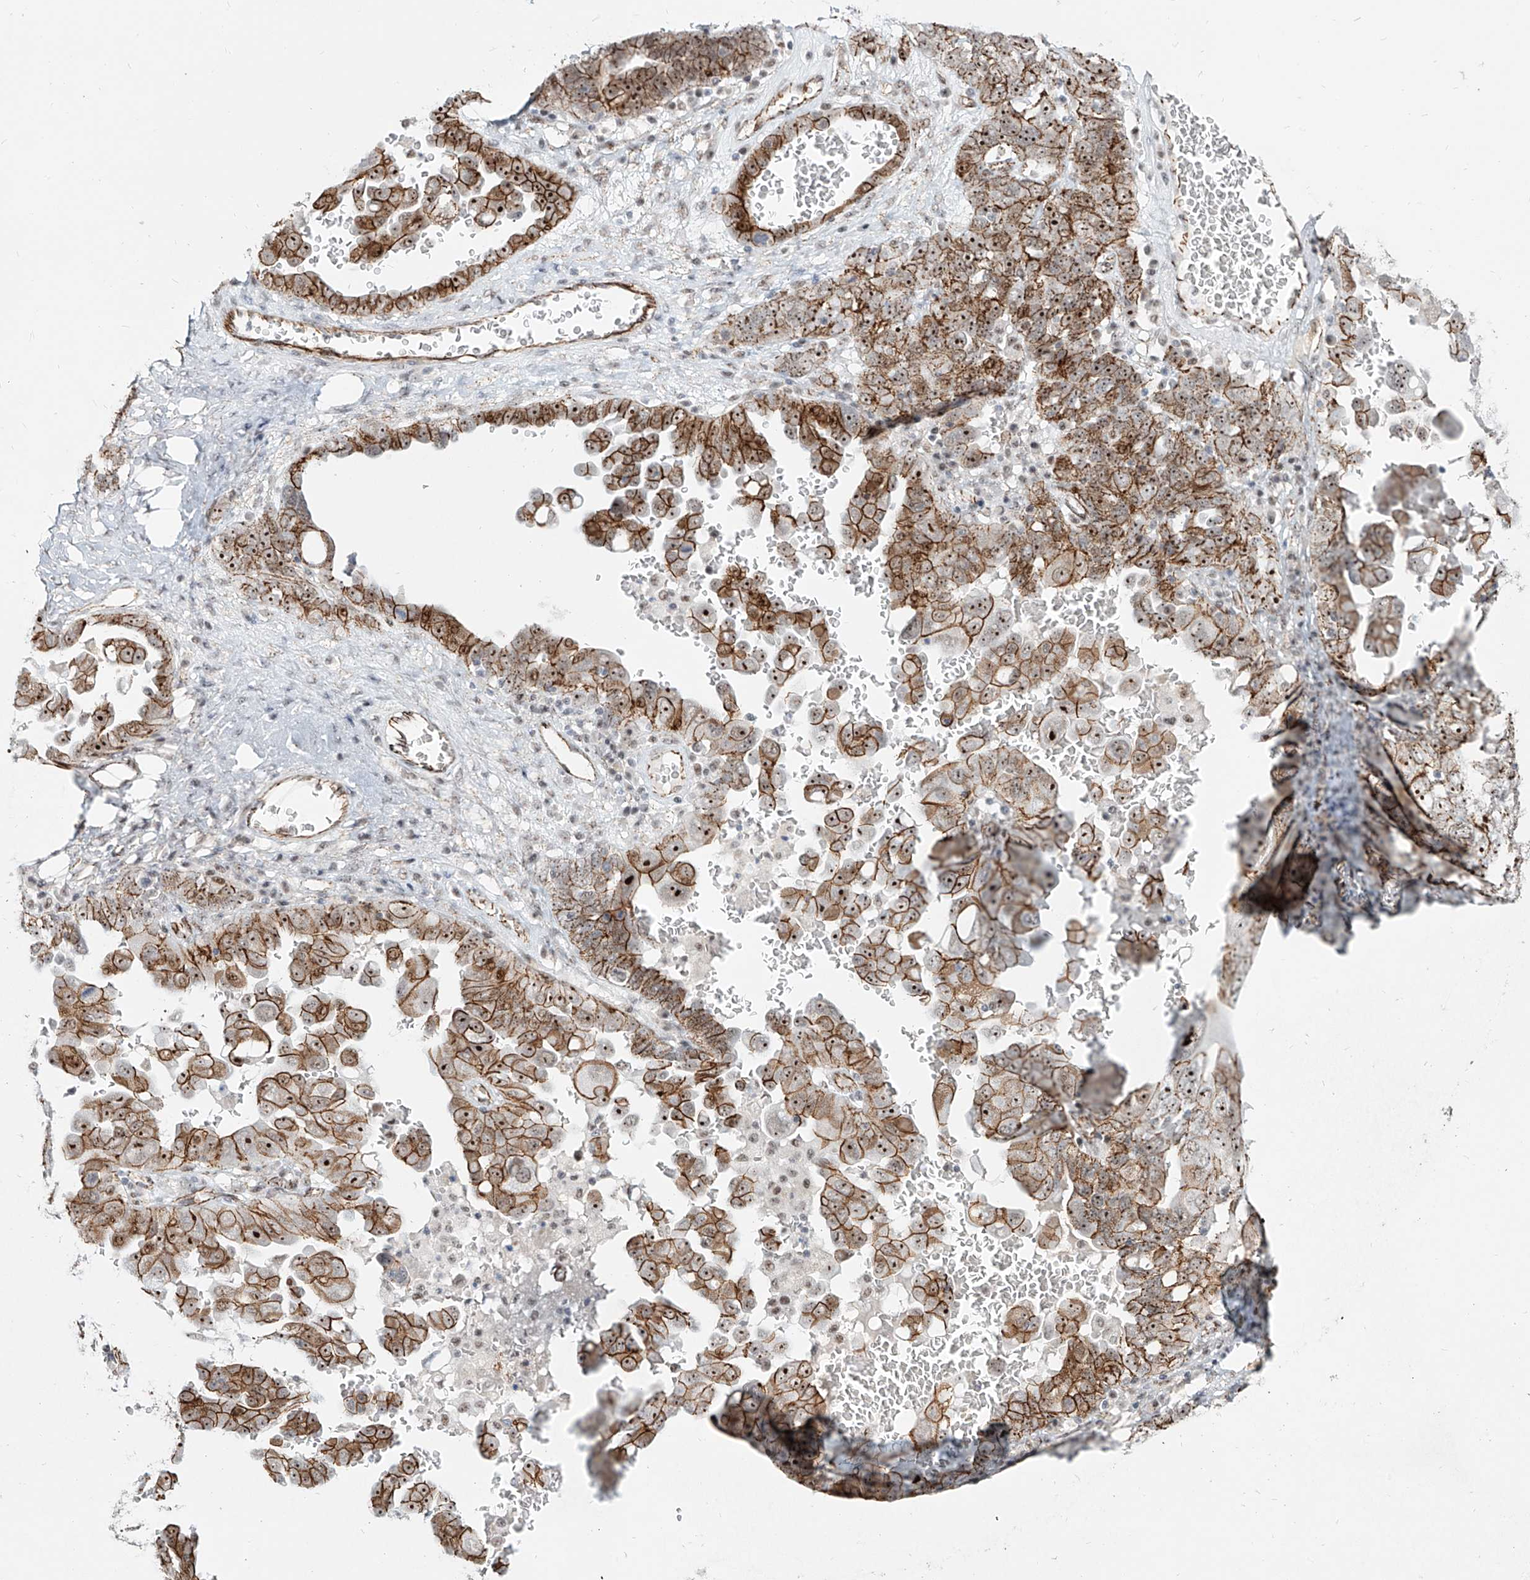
{"staining": {"intensity": "strong", "quantity": ">75%", "location": "cytoplasmic/membranous,nuclear"}, "tissue": "ovarian cancer", "cell_type": "Tumor cells", "image_type": "cancer", "snomed": [{"axis": "morphology", "description": "Carcinoma, endometroid"}, {"axis": "topography", "description": "Ovary"}], "caption": "Immunohistochemistry (IHC) micrograph of neoplastic tissue: ovarian cancer (endometroid carcinoma) stained using immunohistochemistry displays high levels of strong protein expression localized specifically in the cytoplasmic/membranous and nuclear of tumor cells, appearing as a cytoplasmic/membranous and nuclear brown color.", "gene": "ZNF710", "patient": {"sex": "female", "age": 62}}